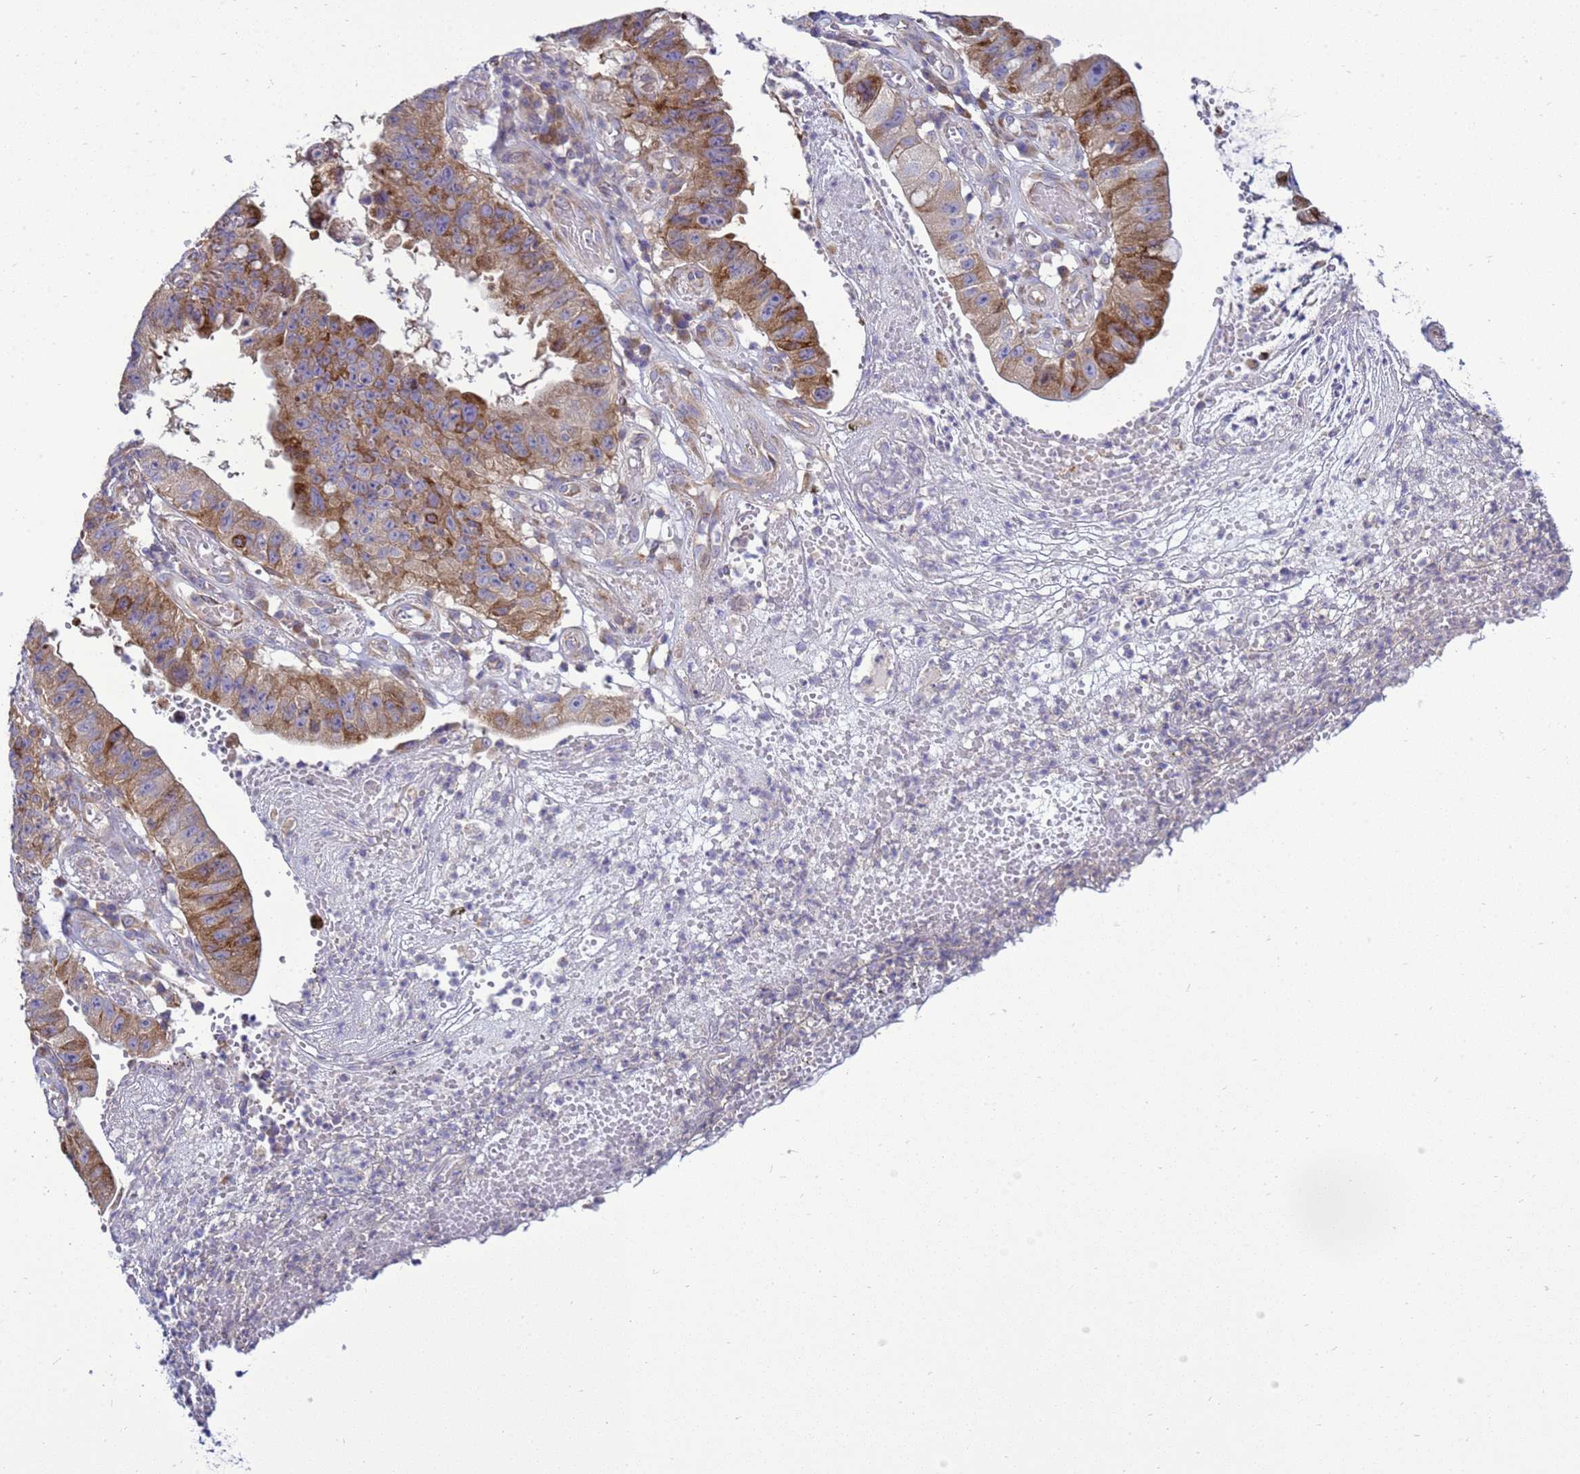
{"staining": {"intensity": "moderate", "quantity": ">75%", "location": "cytoplasmic/membranous"}, "tissue": "stomach cancer", "cell_type": "Tumor cells", "image_type": "cancer", "snomed": [{"axis": "morphology", "description": "Adenocarcinoma, NOS"}, {"axis": "topography", "description": "Stomach"}], "caption": "An image of human stomach cancer (adenocarcinoma) stained for a protein displays moderate cytoplasmic/membranous brown staining in tumor cells.", "gene": "MON1B", "patient": {"sex": "male", "age": 59}}